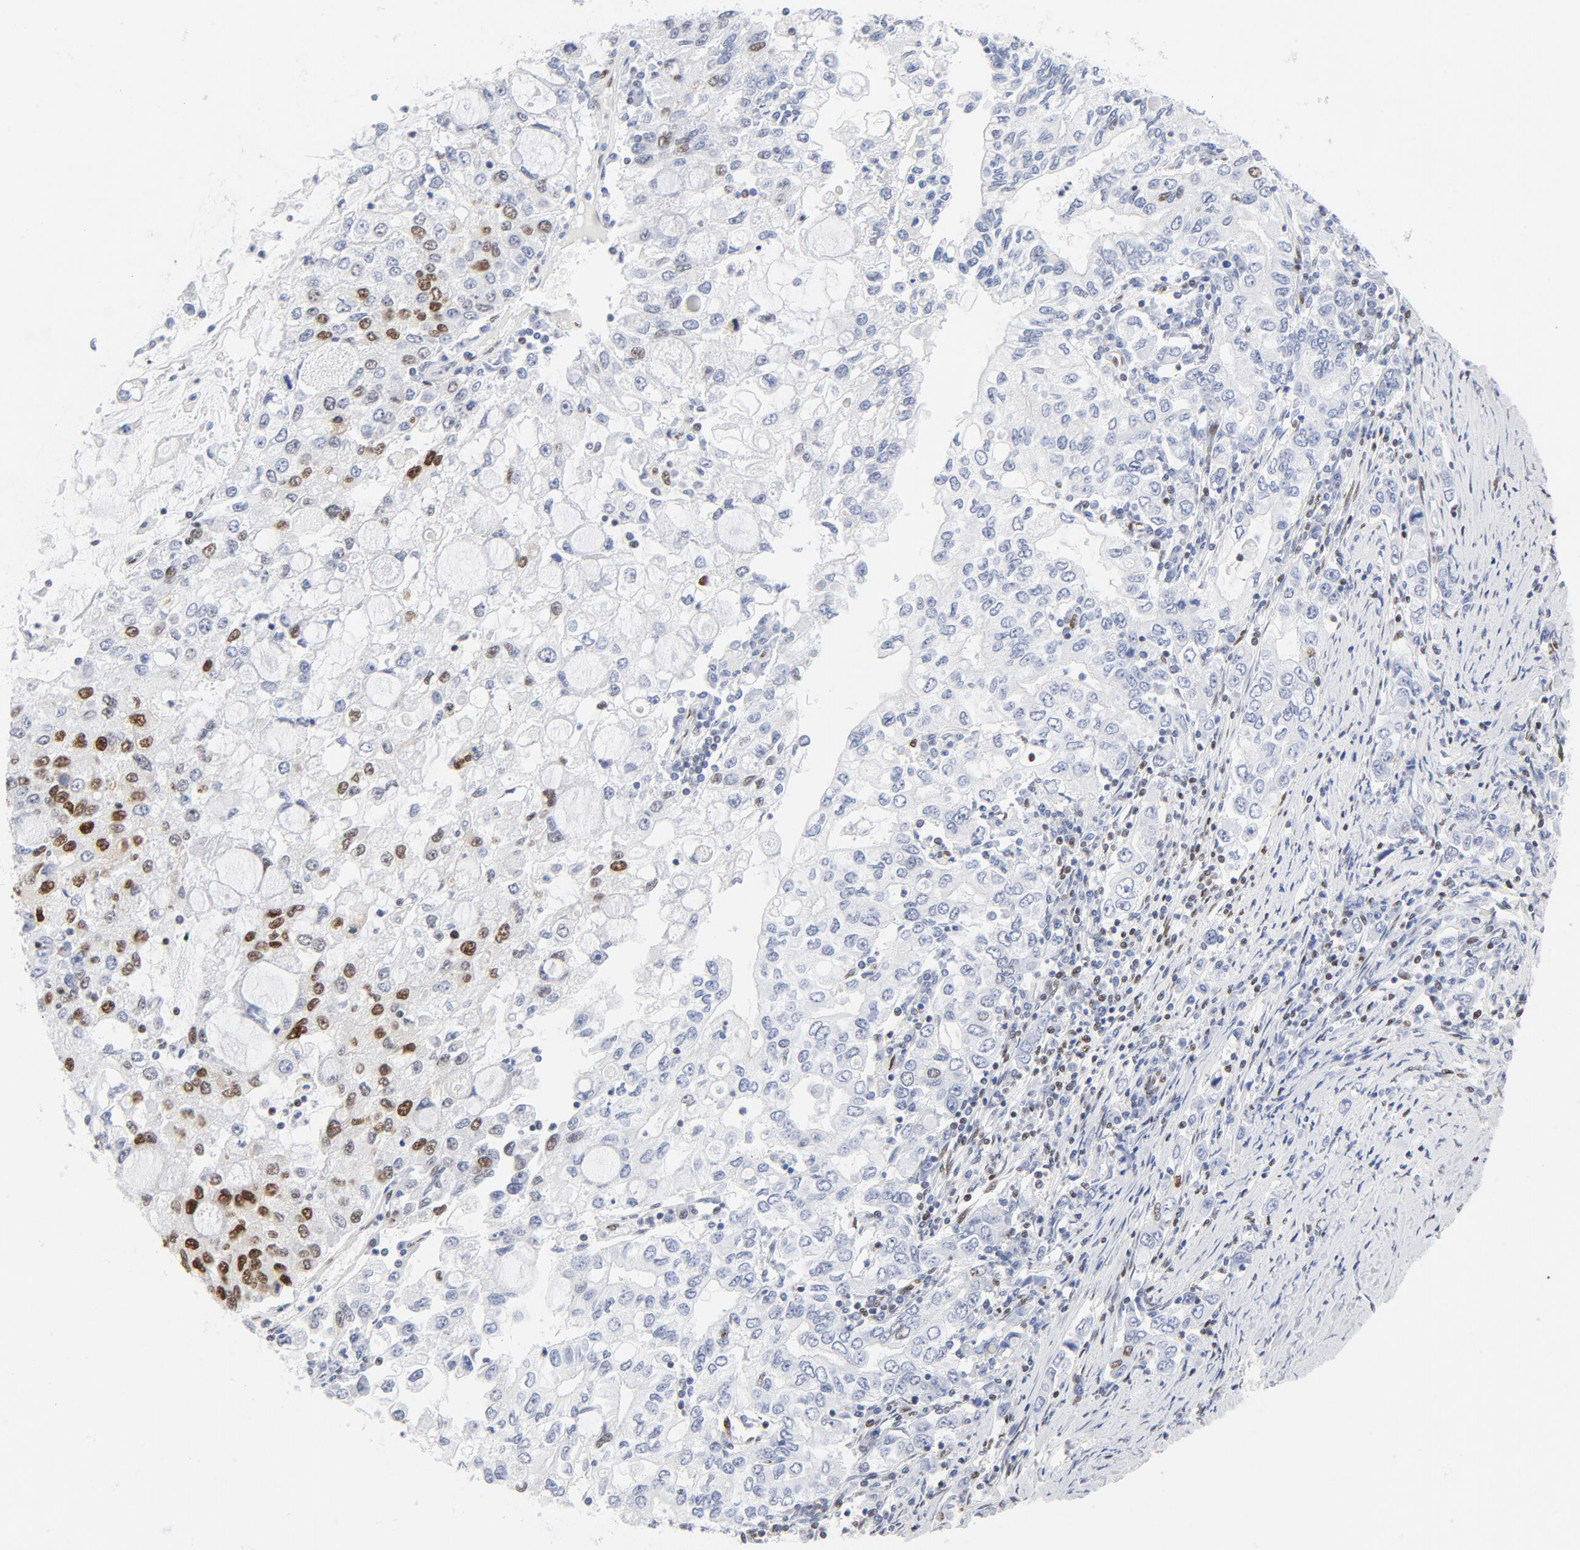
{"staining": {"intensity": "moderate", "quantity": "<25%", "location": "nuclear"}, "tissue": "stomach cancer", "cell_type": "Tumor cells", "image_type": "cancer", "snomed": [{"axis": "morphology", "description": "Adenocarcinoma, NOS"}, {"axis": "topography", "description": "Stomach, lower"}], "caption": "Immunohistochemical staining of human stomach cancer (adenocarcinoma) shows low levels of moderate nuclear positivity in about <25% of tumor cells.", "gene": "ATF2", "patient": {"sex": "female", "age": 72}}